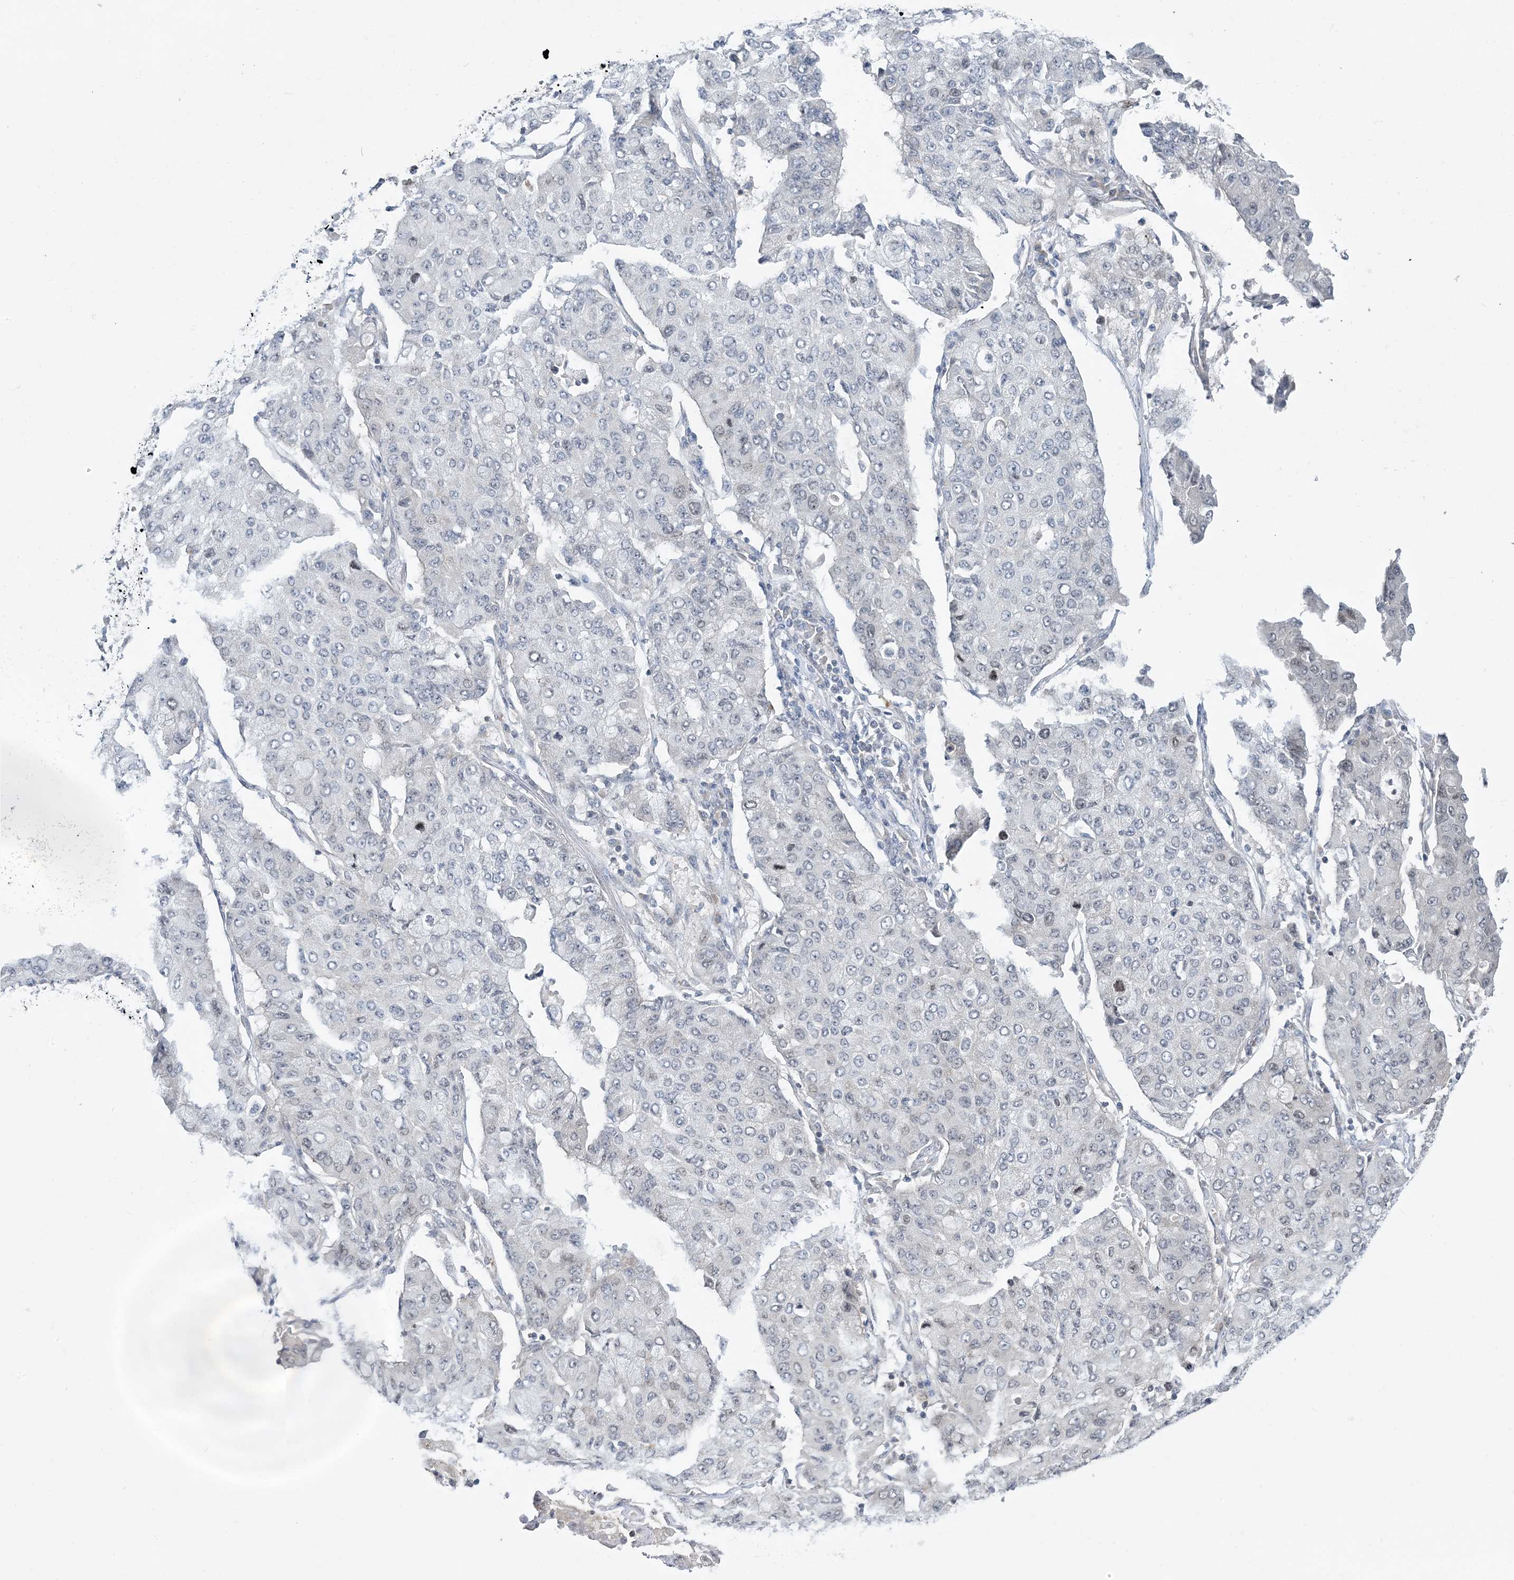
{"staining": {"intensity": "negative", "quantity": "none", "location": "none"}, "tissue": "lung cancer", "cell_type": "Tumor cells", "image_type": "cancer", "snomed": [{"axis": "morphology", "description": "Squamous cell carcinoma, NOS"}, {"axis": "topography", "description": "Lung"}], "caption": "Protein analysis of lung cancer exhibits no significant positivity in tumor cells.", "gene": "LEXM", "patient": {"sex": "male", "age": 74}}